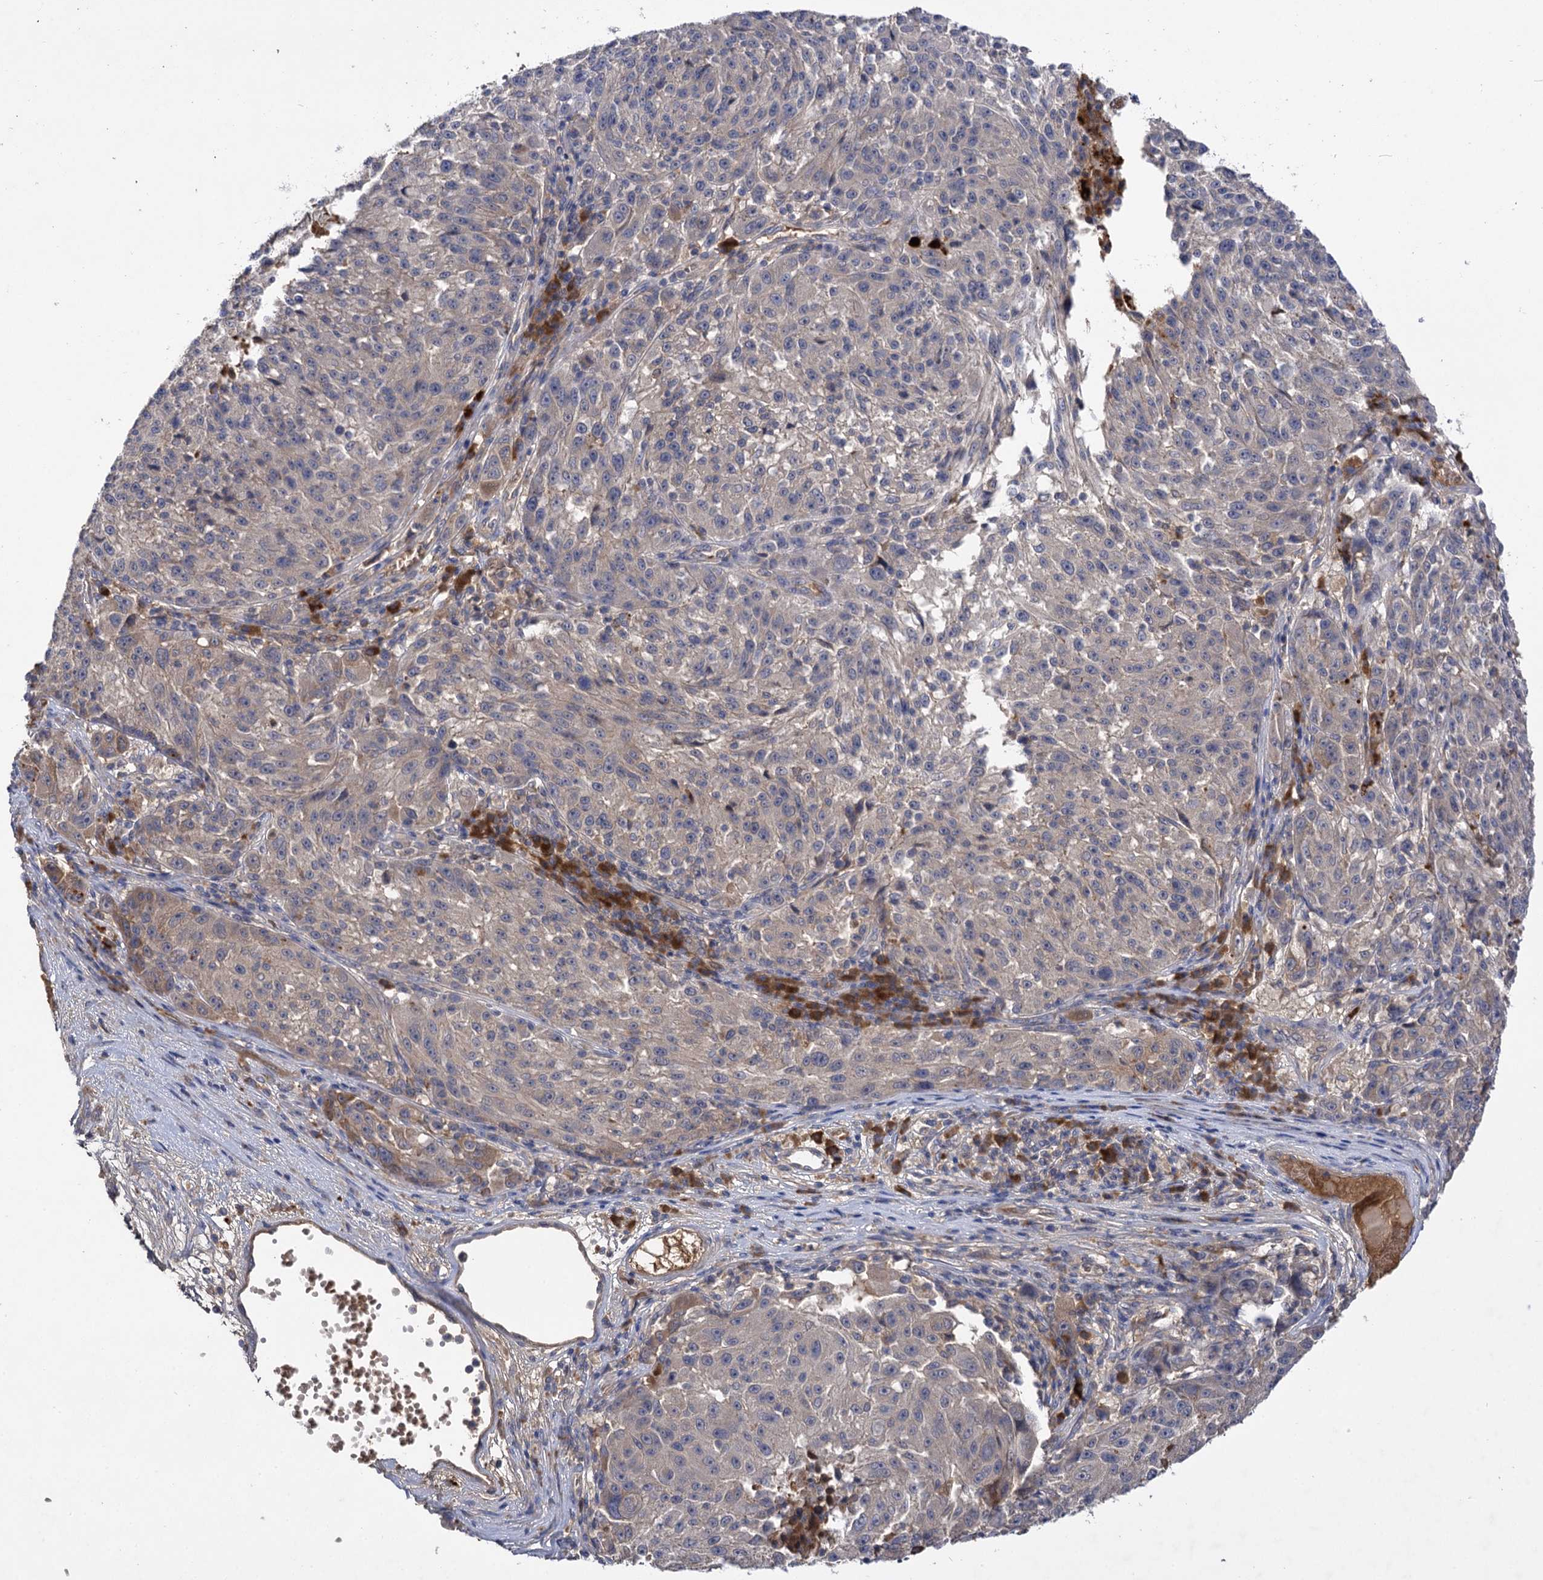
{"staining": {"intensity": "negative", "quantity": "none", "location": "none"}, "tissue": "melanoma", "cell_type": "Tumor cells", "image_type": "cancer", "snomed": [{"axis": "morphology", "description": "Malignant melanoma, NOS"}, {"axis": "topography", "description": "Skin"}], "caption": "Malignant melanoma was stained to show a protein in brown. There is no significant positivity in tumor cells. Nuclei are stained in blue.", "gene": "USP50", "patient": {"sex": "male", "age": 53}}